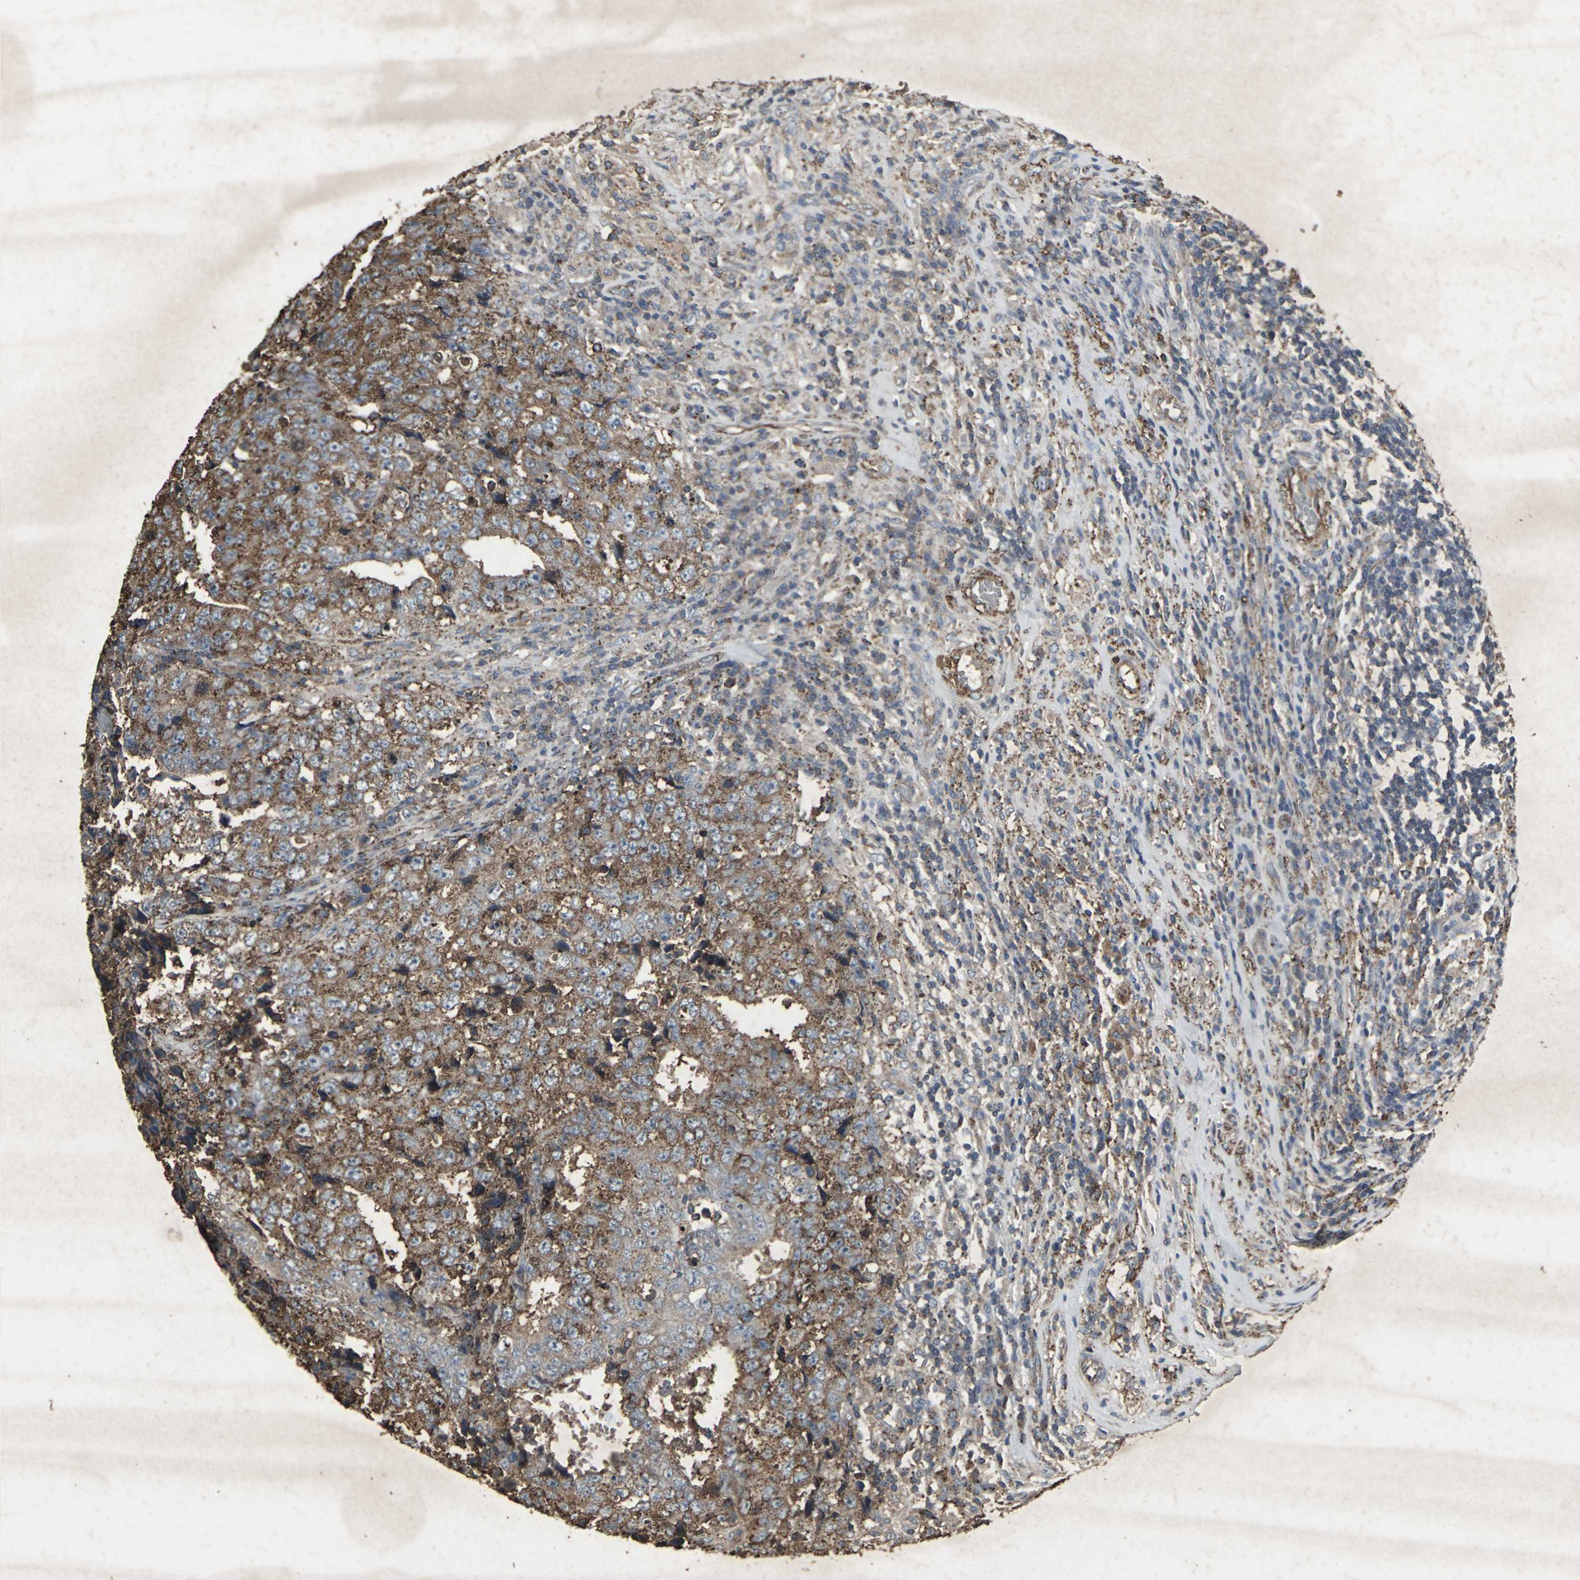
{"staining": {"intensity": "moderate", "quantity": ">75%", "location": "cytoplasmic/membranous"}, "tissue": "testis cancer", "cell_type": "Tumor cells", "image_type": "cancer", "snomed": [{"axis": "morphology", "description": "Necrosis, NOS"}, {"axis": "morphology", "description": "Carcinoma, Embryonal, NOS"}, {"axis": "topography", "description": "Testis"}], "caption": "A photomicrograph showing moderate cytoplasmic/membranous positivity in approximately >75% of tumor cells in testis cancer (embryonal carcinoma), as visualized by brown immunohistochemical staining.", "gene": "CCR9", "patient": {"sex": "male", "age": 19}}